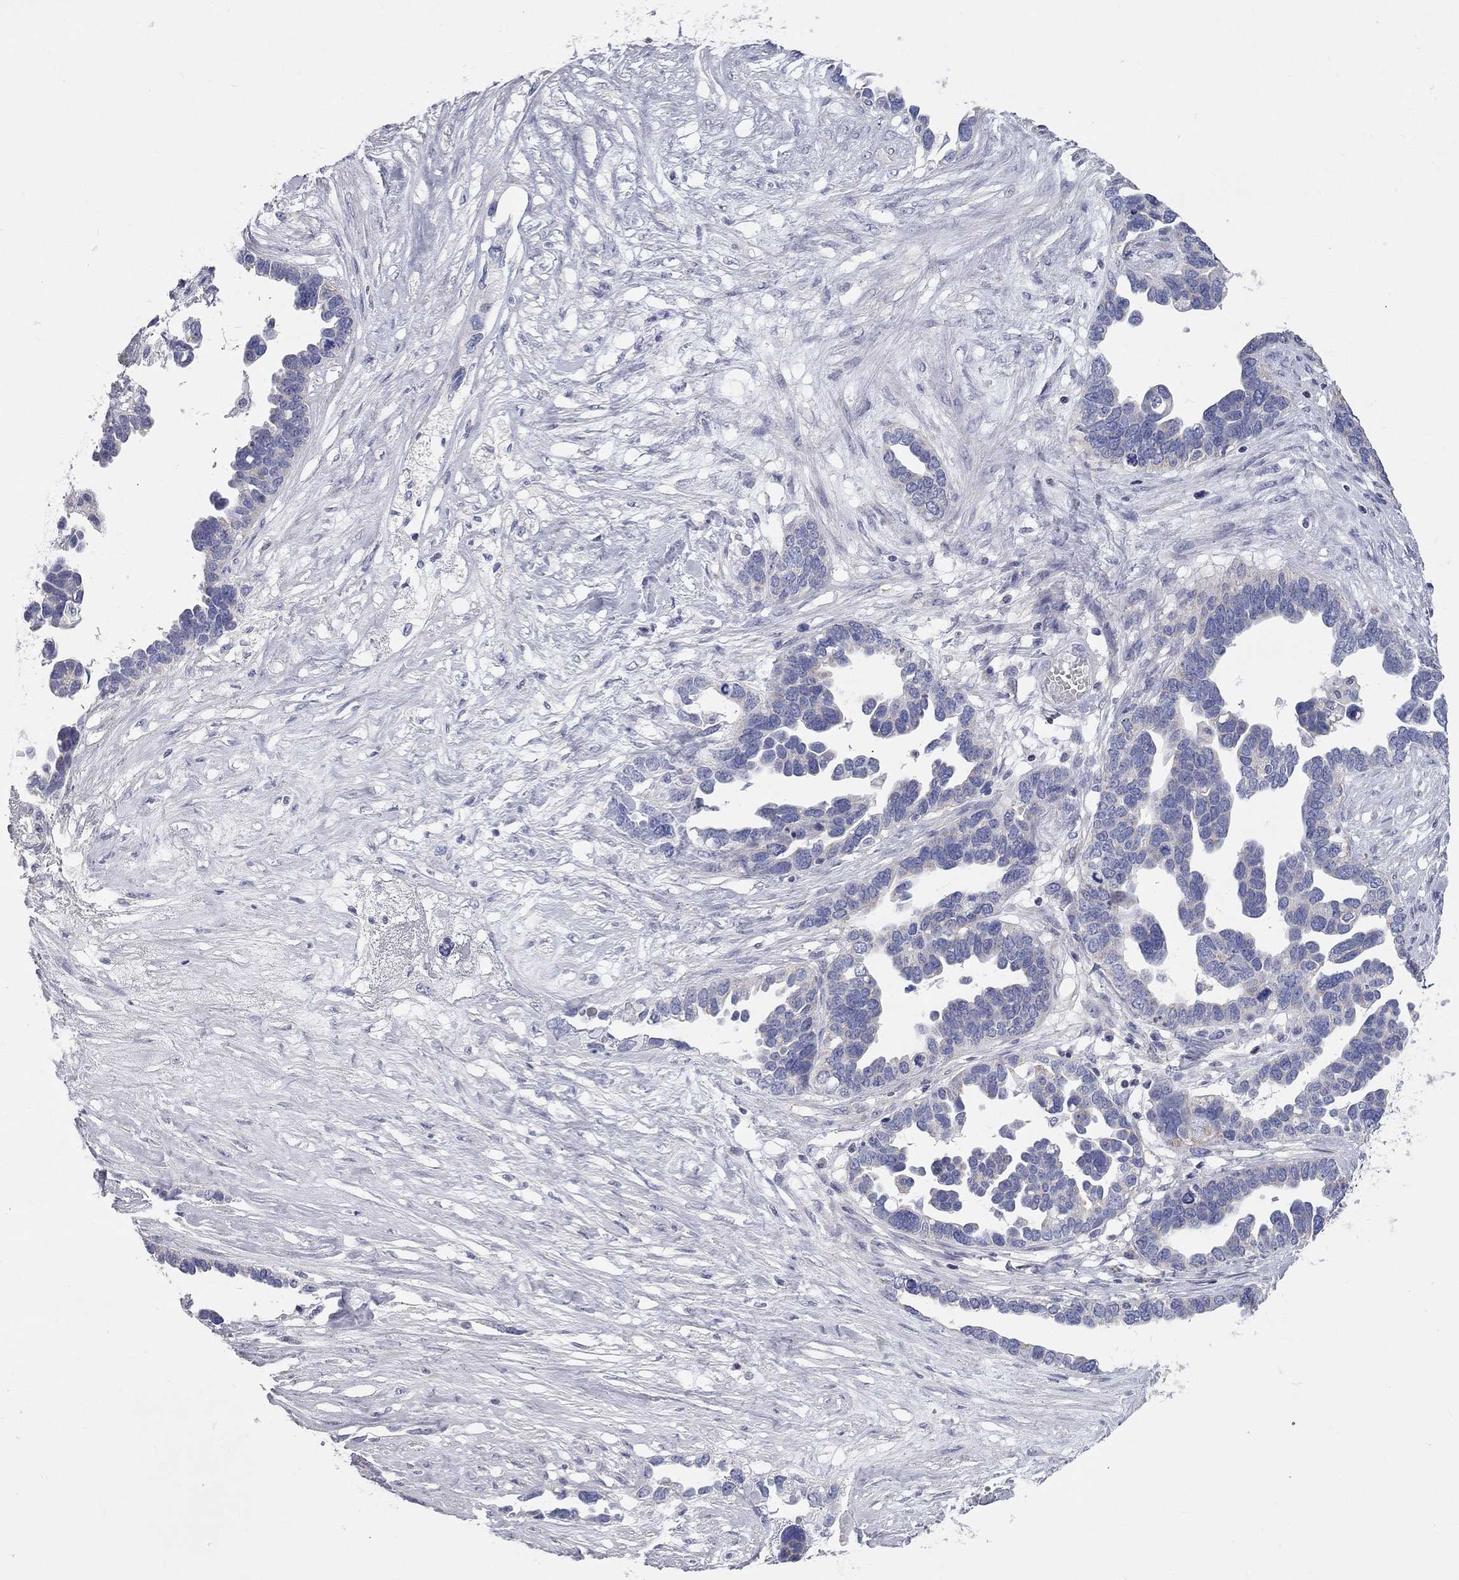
{"staining": {"intensity": "negative", "quantity": "none", "location": "none"}, "tissue": "ovarian cancer", "cell_type": "Tumor cells", "image_type": "cancer", "snomed": [{"axis": "morphology", "description": "Cystadenocarcinoma, serous, NOS"}, {"axis": "topography", "description": "Ovary"}], "caption": "High magnification brightfield microscopy of serous cystadenocarcinoma (ovarian) stained with DAB (brown) and counterstained with hematoxylin (blue): tumor cells show no significant expression. The staining is performed using DAB (3,3'-diaminobenzidine) brown chromogen with nuclei counter-stained in using hematoxylin.", "gene": "CFAP161", "patient": {"sex": "female", "age": 54}}